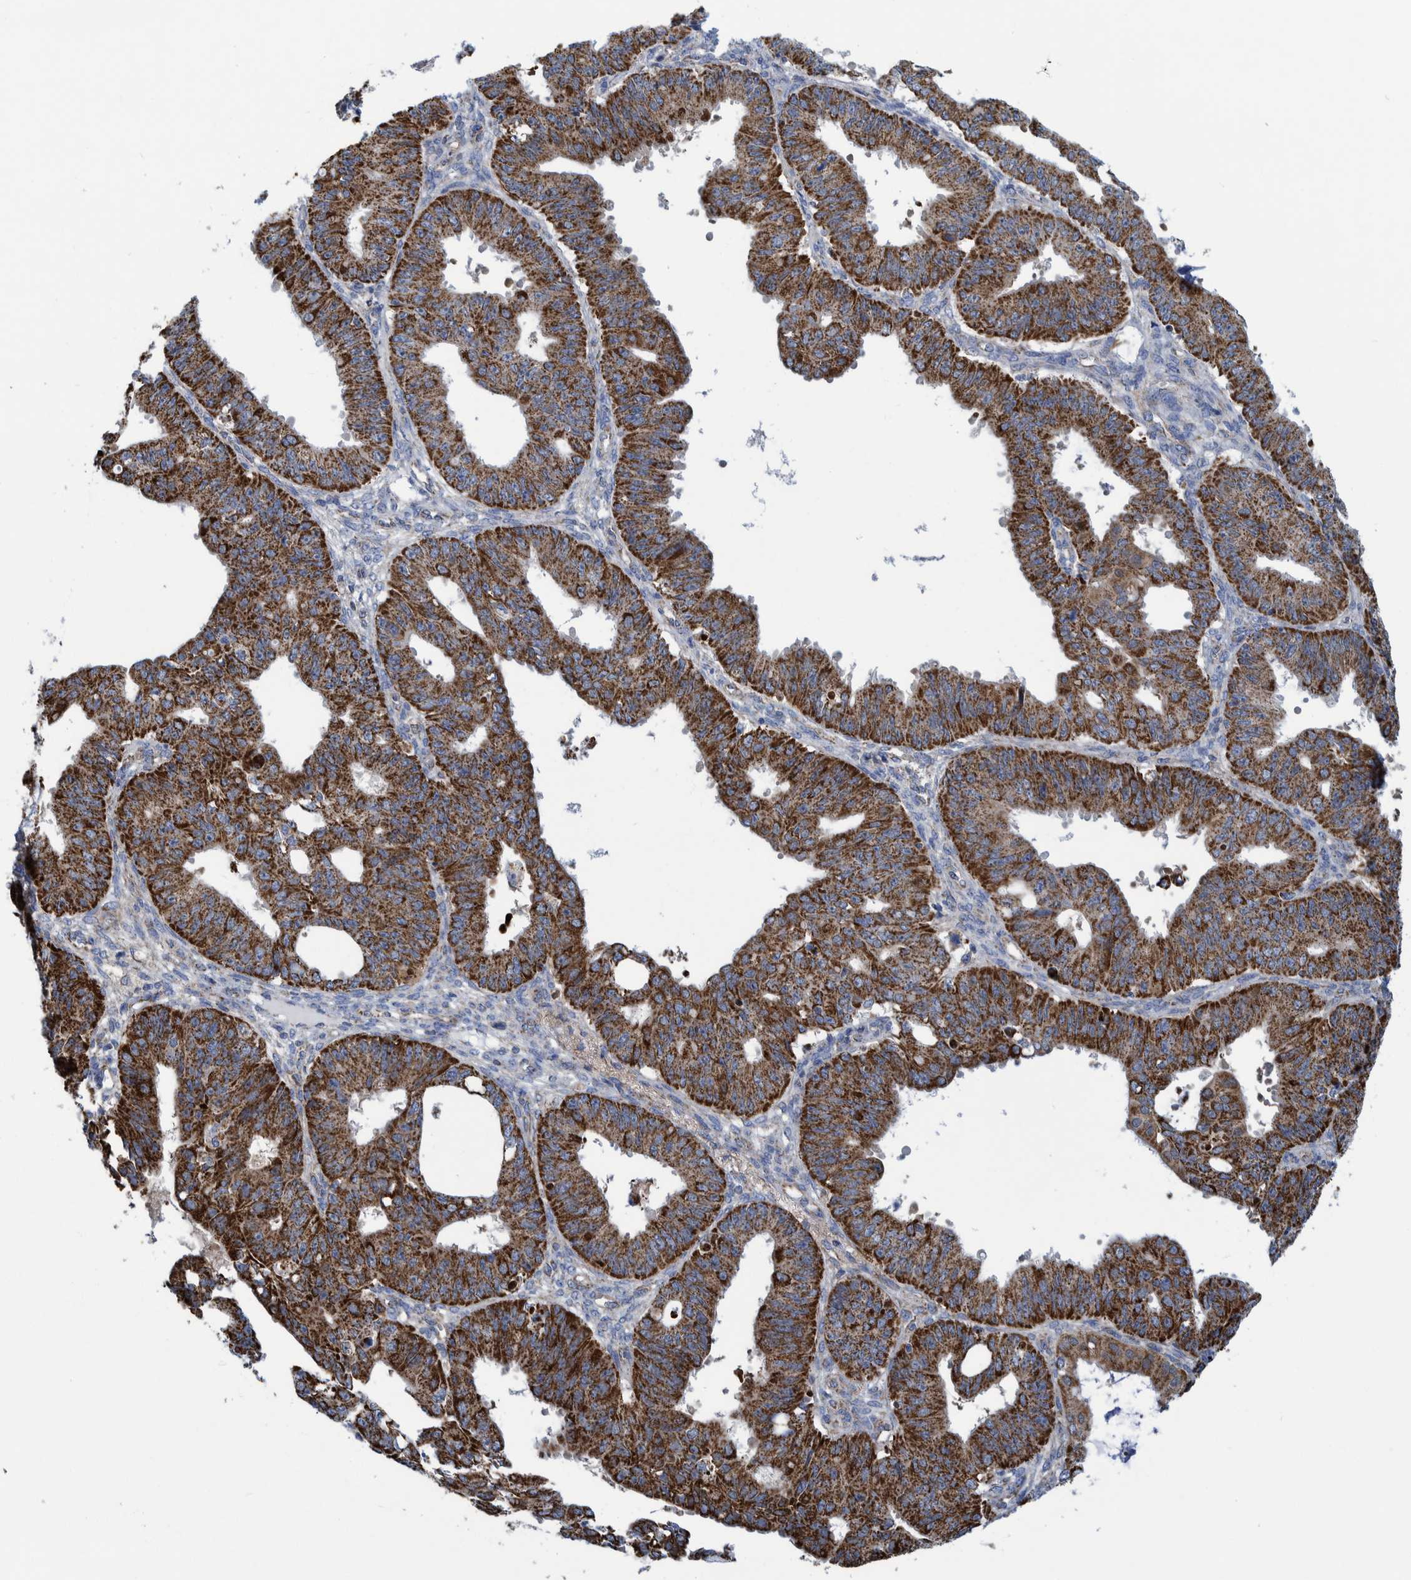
{"staining": {"intensity": "strong", "quantity": ">75%", "location": "cytoplasmic/membranous"}, "tissue": "ovarian cancer", "cell_type": "Tumor cells", "image_type": "cancer", "snomed": [{"axis": "morphology", "description": "Carcinoma, endometroid"}, {"axis": "topography", "description": "Ovary"}], "caption": "Ovarian cancer (endometroid carcinoma) was stained to show a protein in brown. There is high levels of strong cytoplasmic/membranous positivity in approximately >75% of tumor cells.", "gene": "MRPS7", "patient": {"sex": "female", "age": 42}}